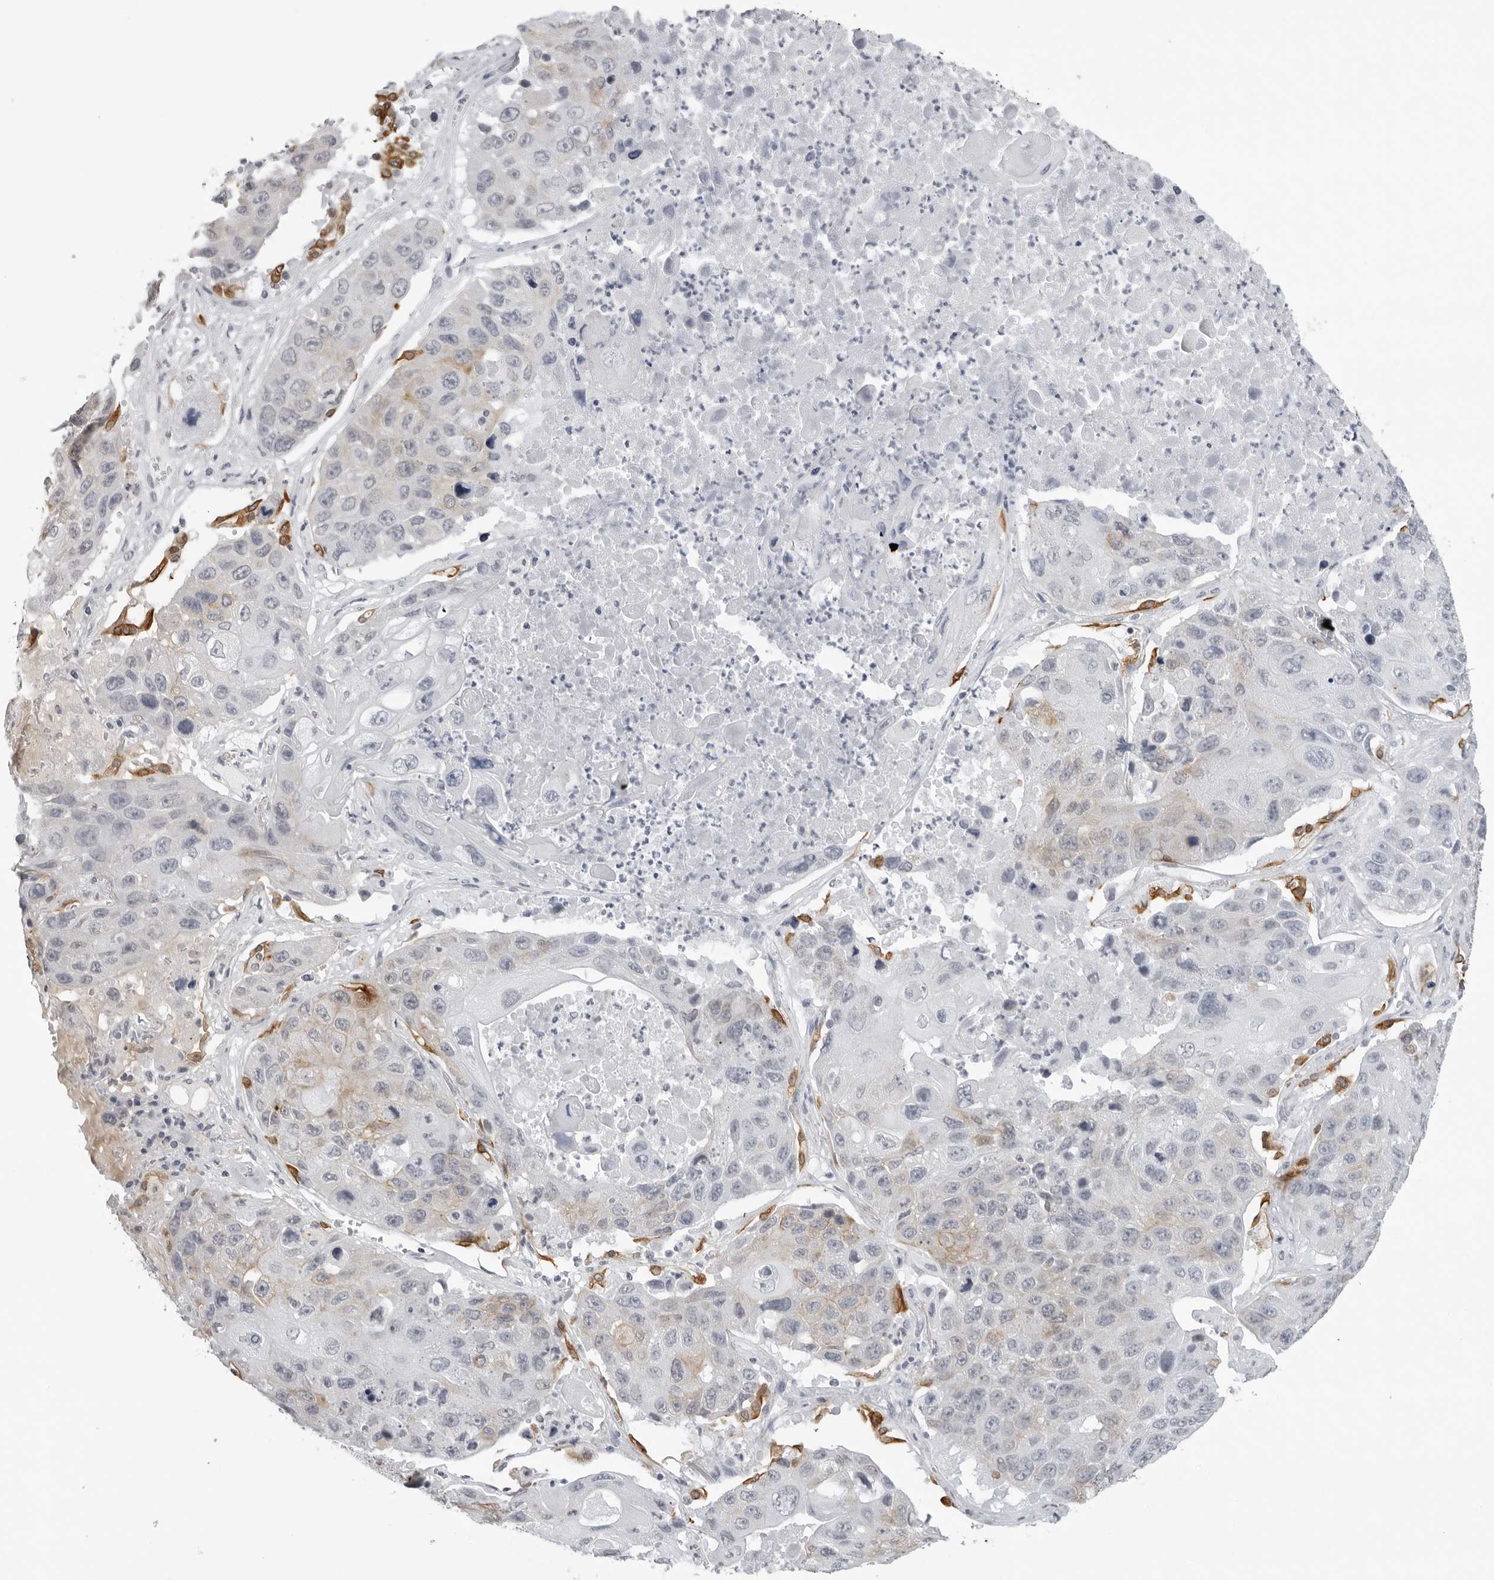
{"staining": {"intensity": "weak", "quantity": "<25%", "location": "cytoplasmic/membranous"}, "tissue": "lung cancer", "cell_type": "Tumor cells", "image_type": "cancer", "snomed": [{"axis": "morphology", "description": "Squamous cell carcinoma, NOS"}, {"axis": "topography", "description": "Lung"}], "caption": "IHC image of neoplastic tissue: squamous cell carcinoma (lung) stained with DAB (3,3'-diaminobenzidine) shows no significant protein staining in tumor cells.", "gene": "SERPINF2", "patient": {"sex": "male", "age": 61}}